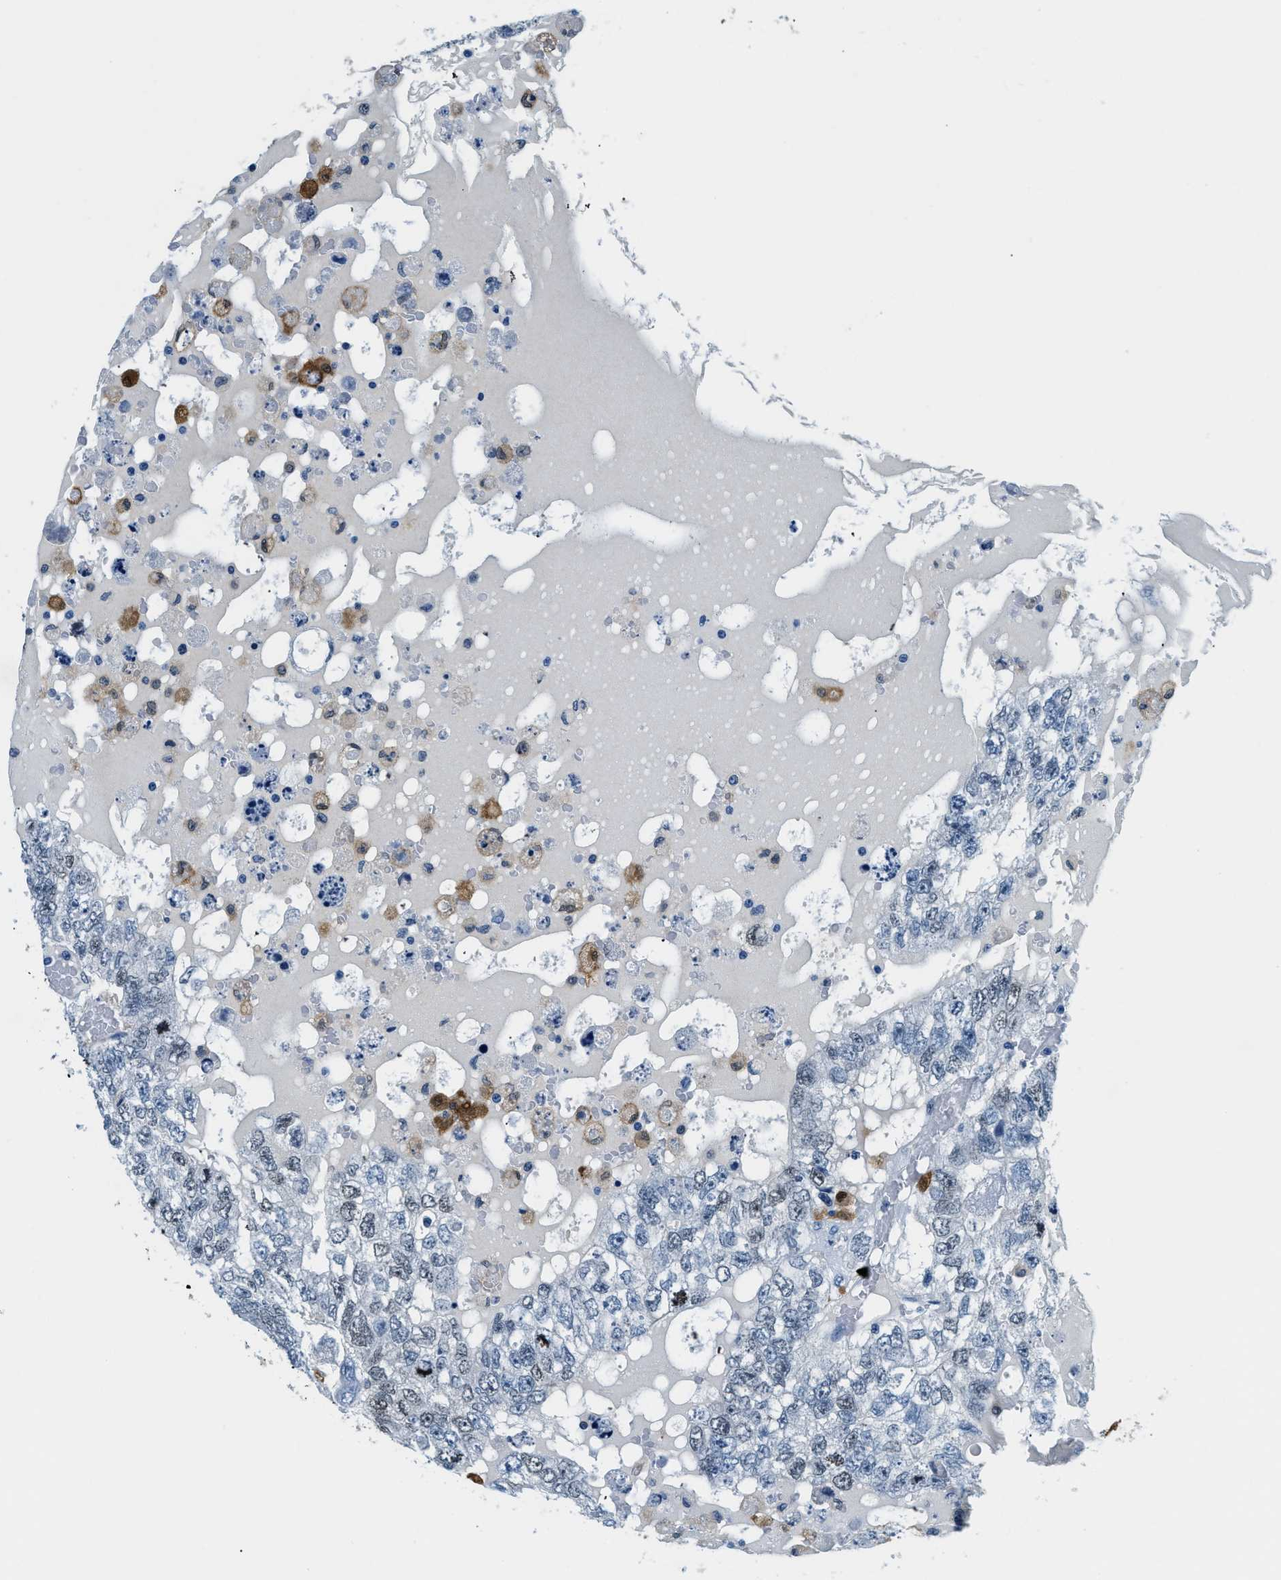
{"staining": {"intensity": "negative", "quantity": "none", "location": "none"}, "tissue": "testis cancer", "cell_type": "Tumor cells", "image_type": "cancer", "snomed": [{"axis": "morphology", "description": "Carcinoma, Embryonal, NOS"}, {"axis": "topography", "description": "Testis"}], "caption": "The image demonstrates no staining of tumor cells in embryonal carcinoma (testis). (DAB (3,3'-diaminobenzidine) IHC visualized using brightfield microscopy, high magnification).", "gene": "CAPG", "patient": {"sex": "male", "age": 36}}